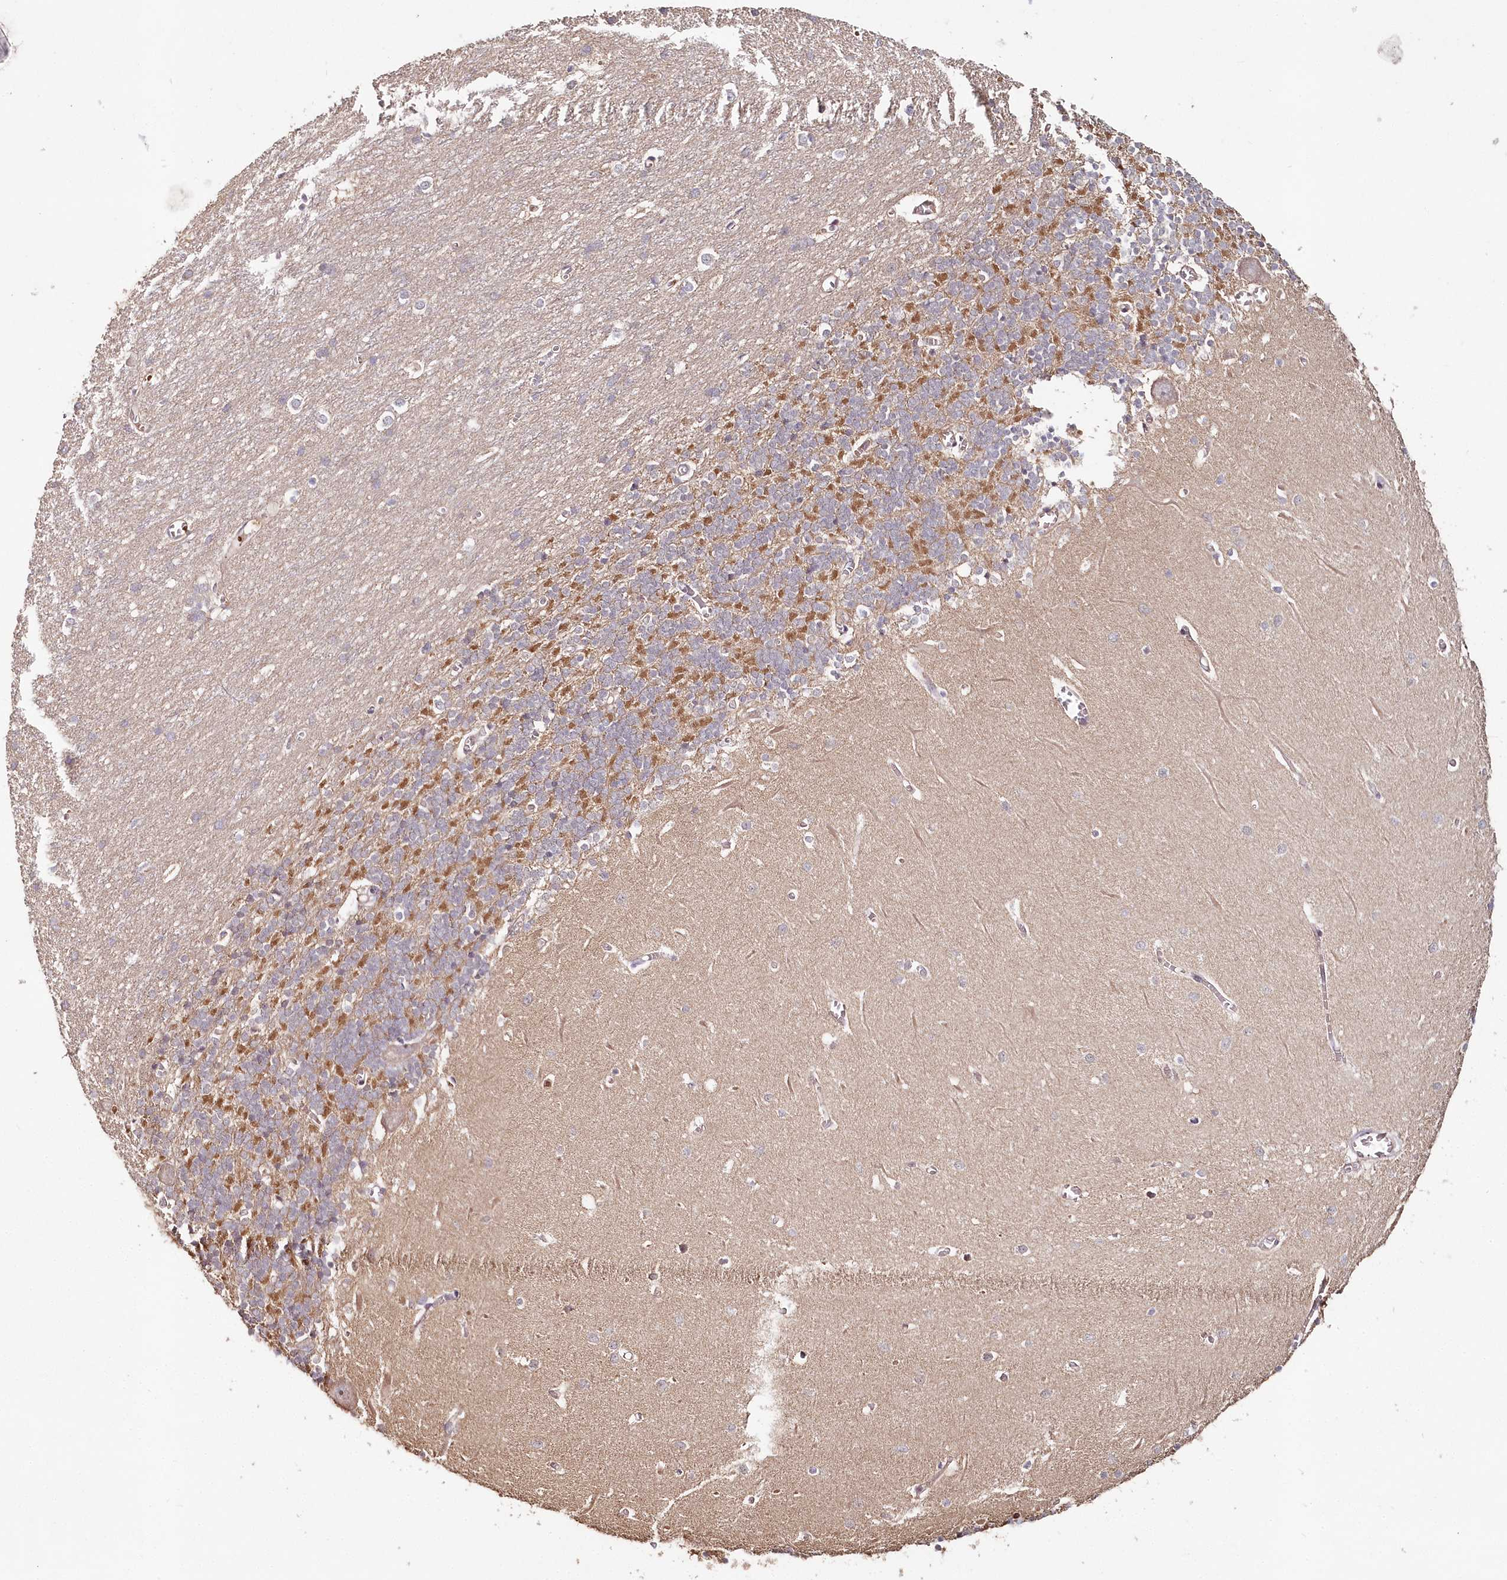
{"staining": {"intensity": "moderate", "quantity": "25%-75%", "location": "cytoplasmic/membranous"}, "tissue": "cerebellum", "cell_type": "Cells in granular layer", "image_type": "normal", "snomed": [{"axis": "morphology", "description": "Normal tissue, NOS"}, {"axis": "topography", "description": "Cerebellum"}], "caption": "Moderate cytoplasmic/membranous positivity is appreciated in about 25%-75% of cells in granular layer in benign cerebellum.", "gene": "HYCC2", "patient": {"sex": "male", "age": 37}}